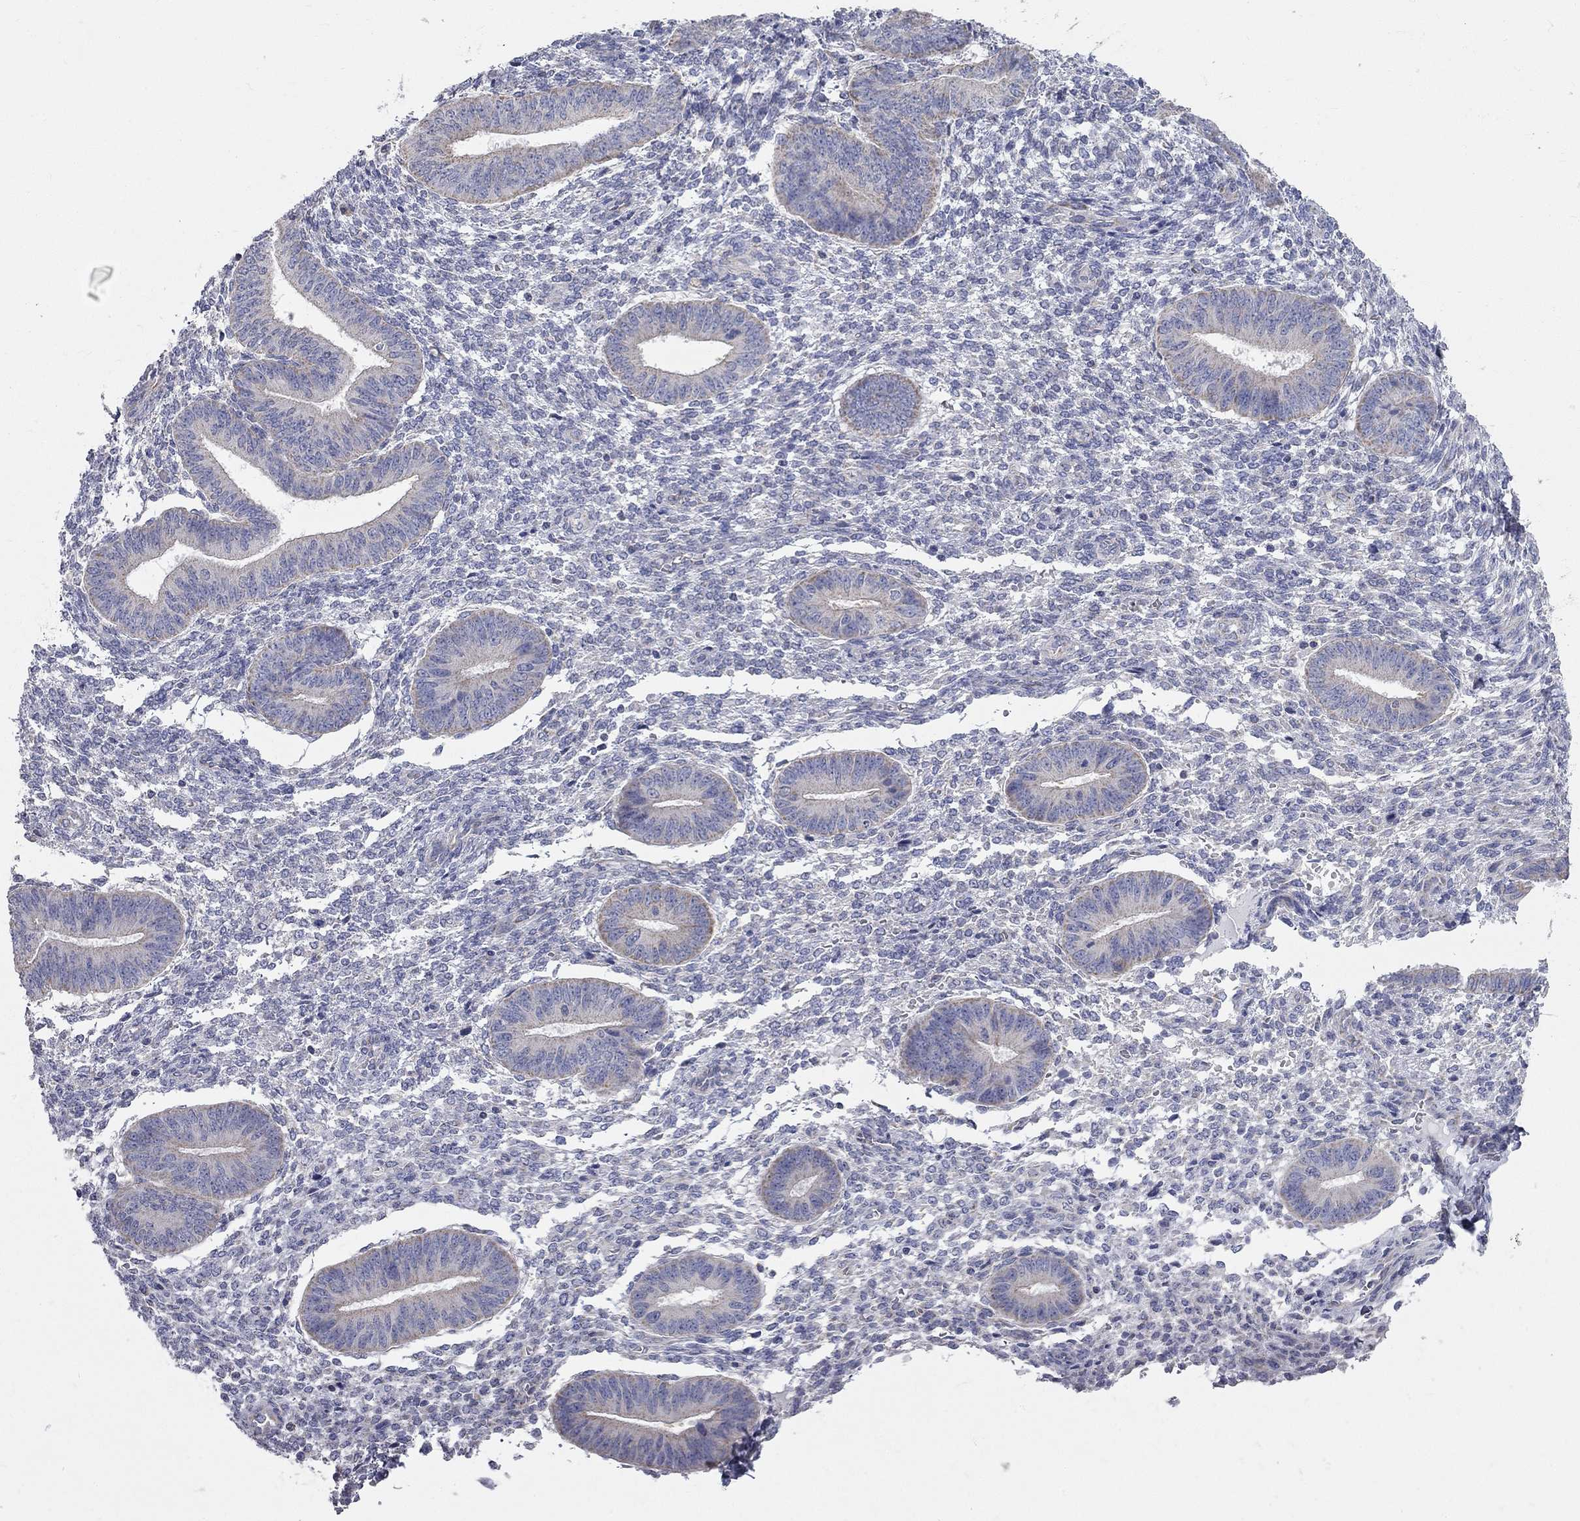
{"staining": {"intensity": "negative", "quantity": "none", "location": "none"}, "tissue": "endometrium", "cell_type": "Cells in endometrial stroma", "image_type": "normal", "snomed": [{"axis": "morphology", "description": "Normal tissue, NOS"}, {"axis": "topography", "description": "Endometrium"}], "caption": "IHC of unremarkable endometrium reveals no staining in cells in endometrial stroma. Brightfield microscopy of immunohistochemistry (IHC) stained with DAB (3,3'-diaminobenzidine) (brown) and hematoxylin (blue), captured at high magnification.", "gene": "CFAP161", "patient": {"sex": "female", "age": 47}}